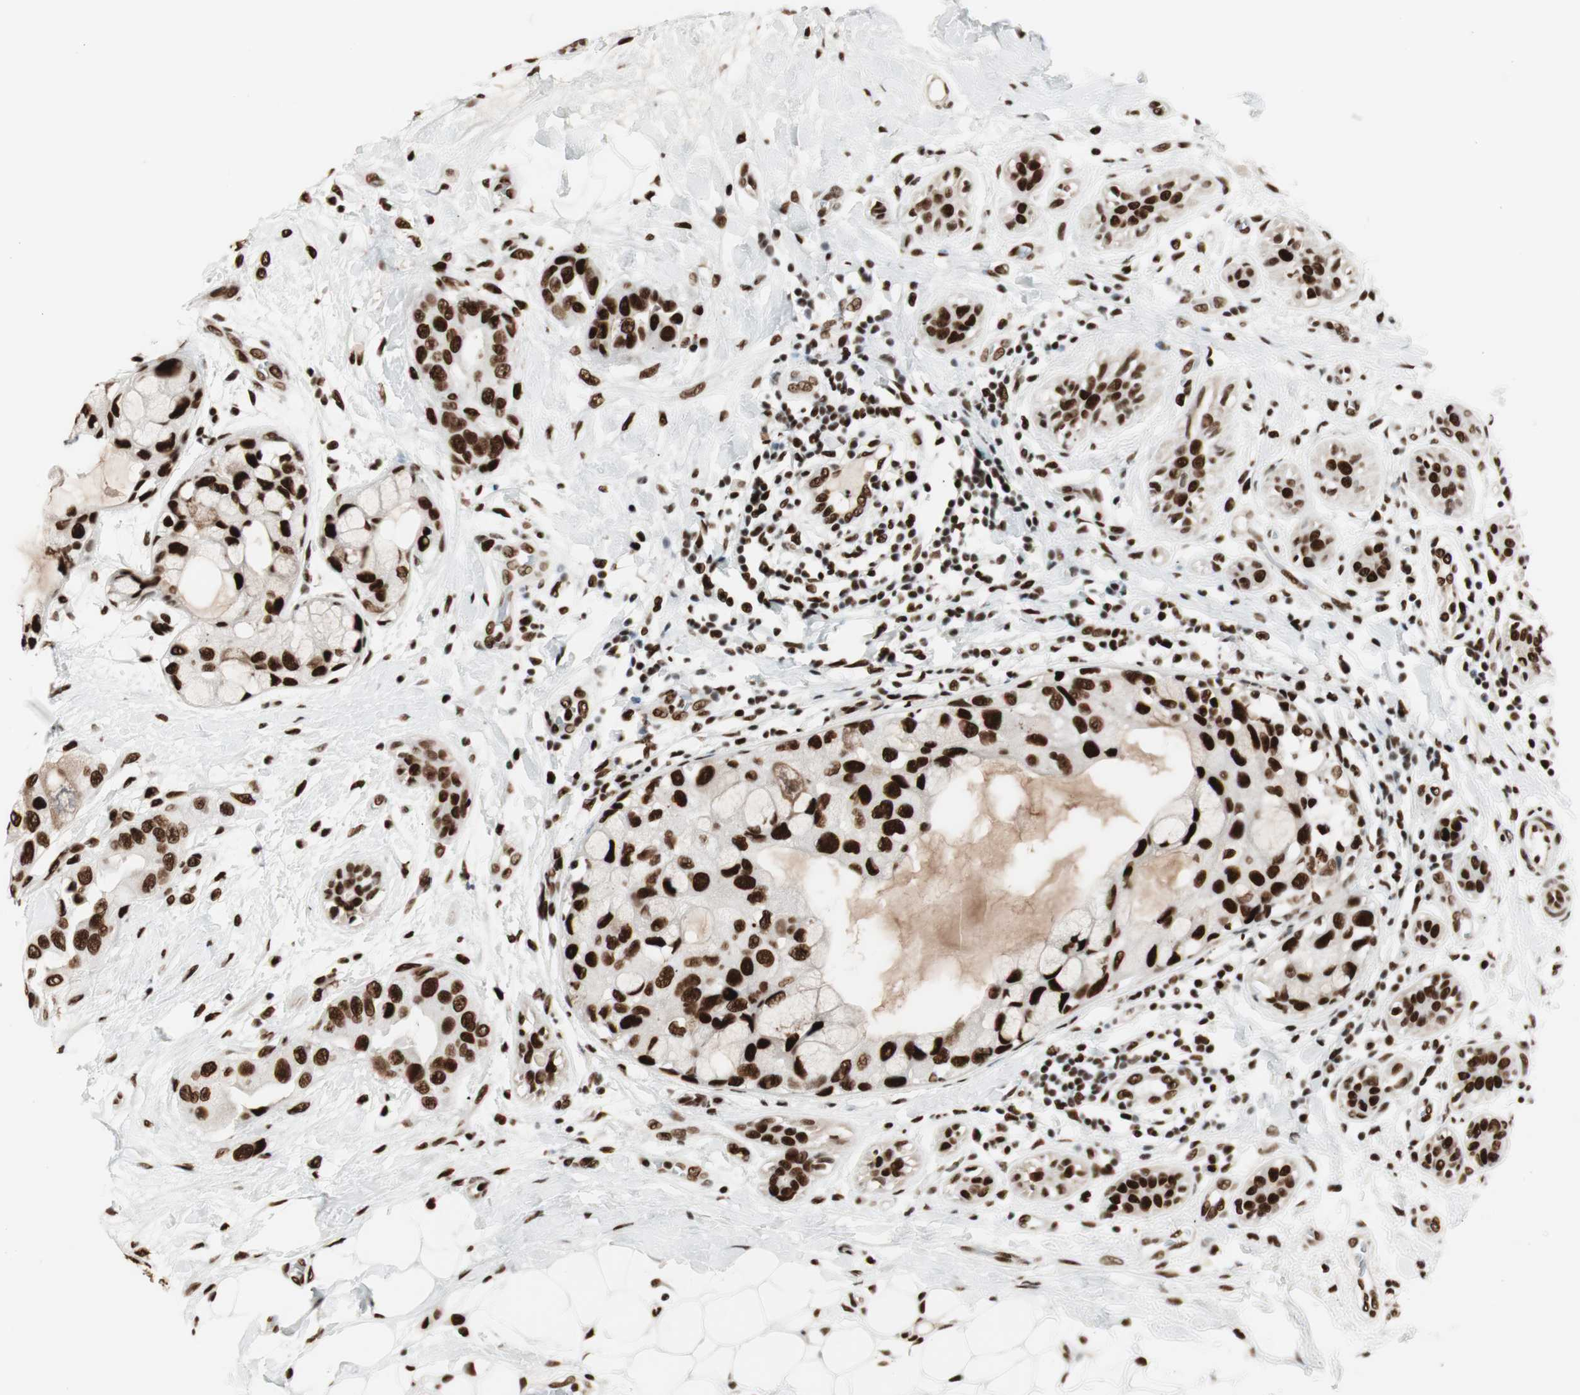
{"staining": {"intensity": "strong", "quantity": ">75%", "location": "nuclear"}, "tissue": "breast cancer", "cell_type": "Tumor cells", "image_type": "cancer", "snomed": [{"axis": "morphology", "description": "Duct carcinoma"}, {"axis": "topography", "description": "Breast"}], "caption": "There is high levels of strong nuclear staining in tumor cells of breast cancer, as demonstrated by immunohistochemical staining (brown color).", "gene": "PSME3", "patient": {"sex": "female", "age": 40}}